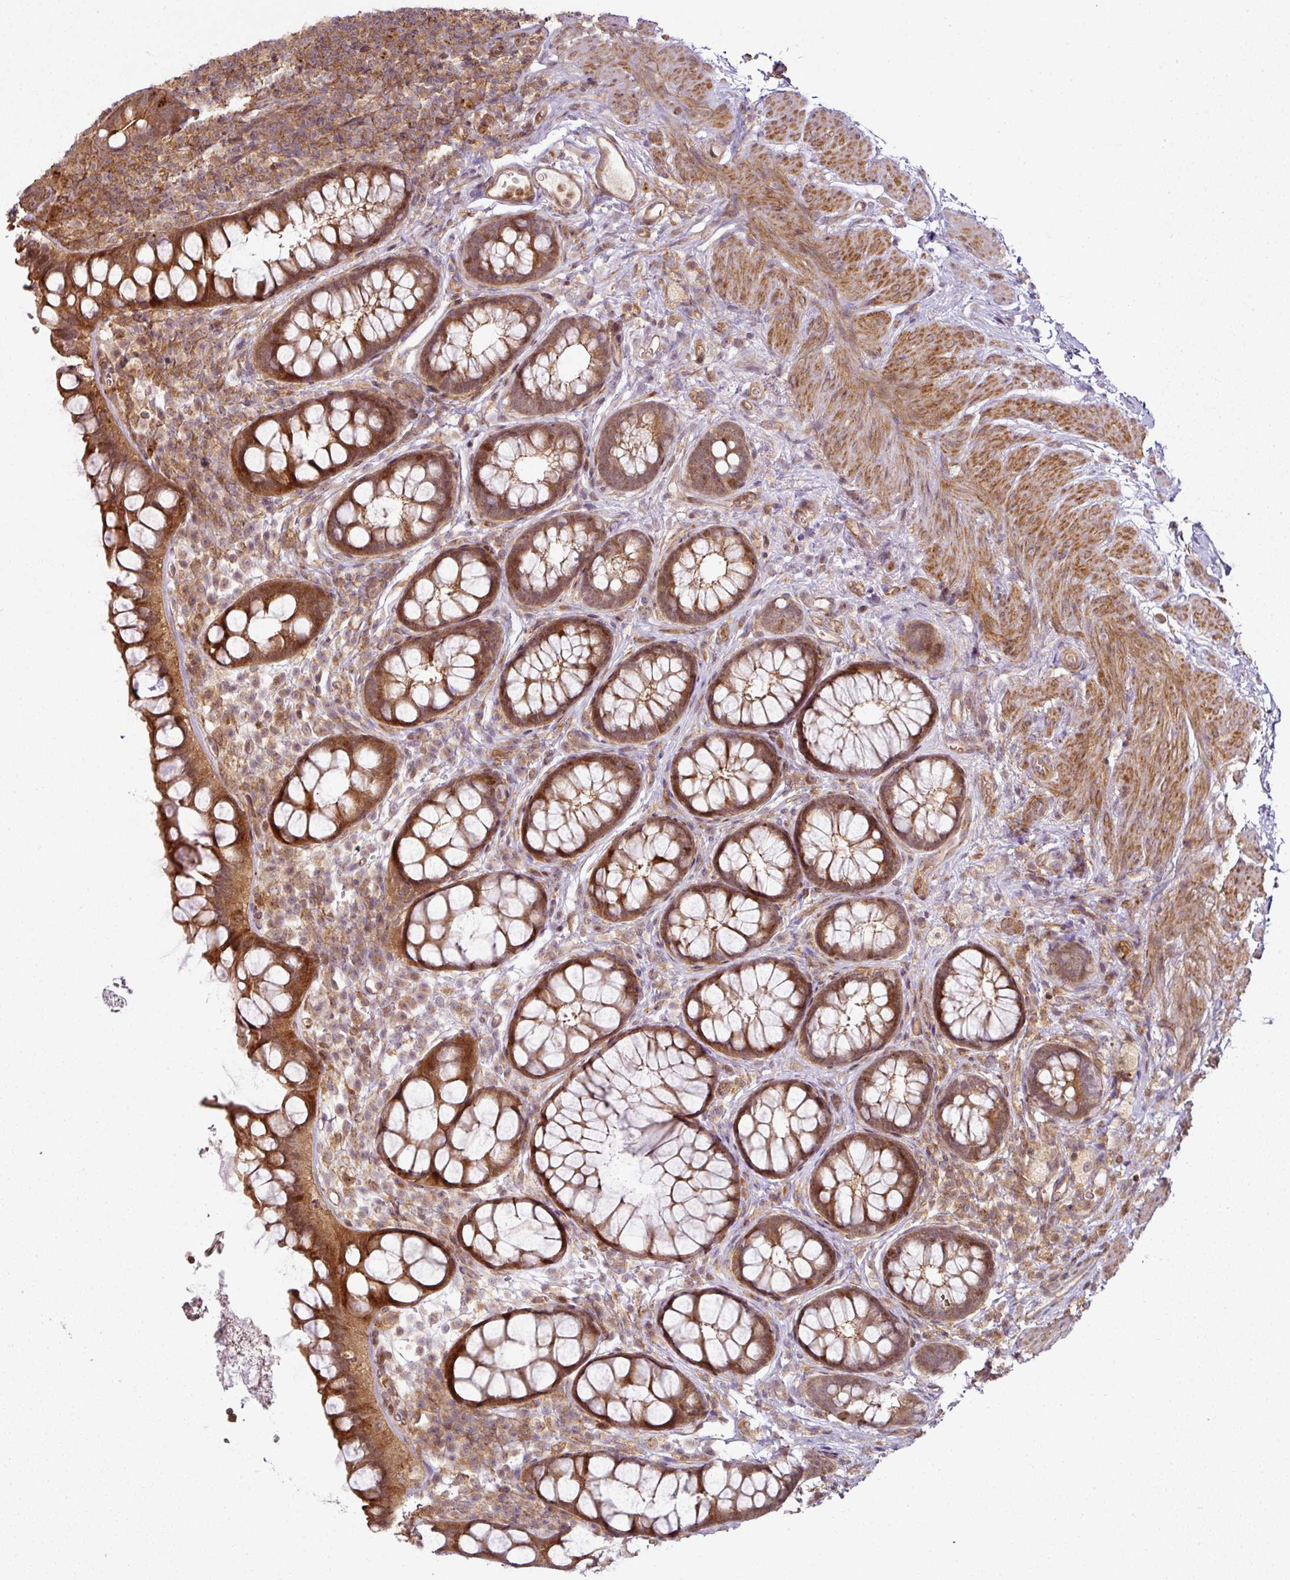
{"staining": {"intensity": "strong", "quantity": ">75%", "location": "cytoplasmic/membranous,nuclear"}, "tissue": "rectum", "cell_type": "Glandular cells", "image_type": "normal", "snomed": [{"axis": "morphology", "description": "Normal tissue, NOS"}, {"axis": "topography", "description": "Rectum"}, {"axis": "topography", "description": "Peripheral nerve tissue"}], "caption": "Strong cytoplasmic/membranous,nuclear positivity is seen in approximately >75% of glandular cells in normal rectum. (Stains: DAB in brown, nuclei in blue, Microscopy: brightfield microscopy at high magnification).", "gene": "ATAT1", "patient": {"sex": "female", "age": 69}}